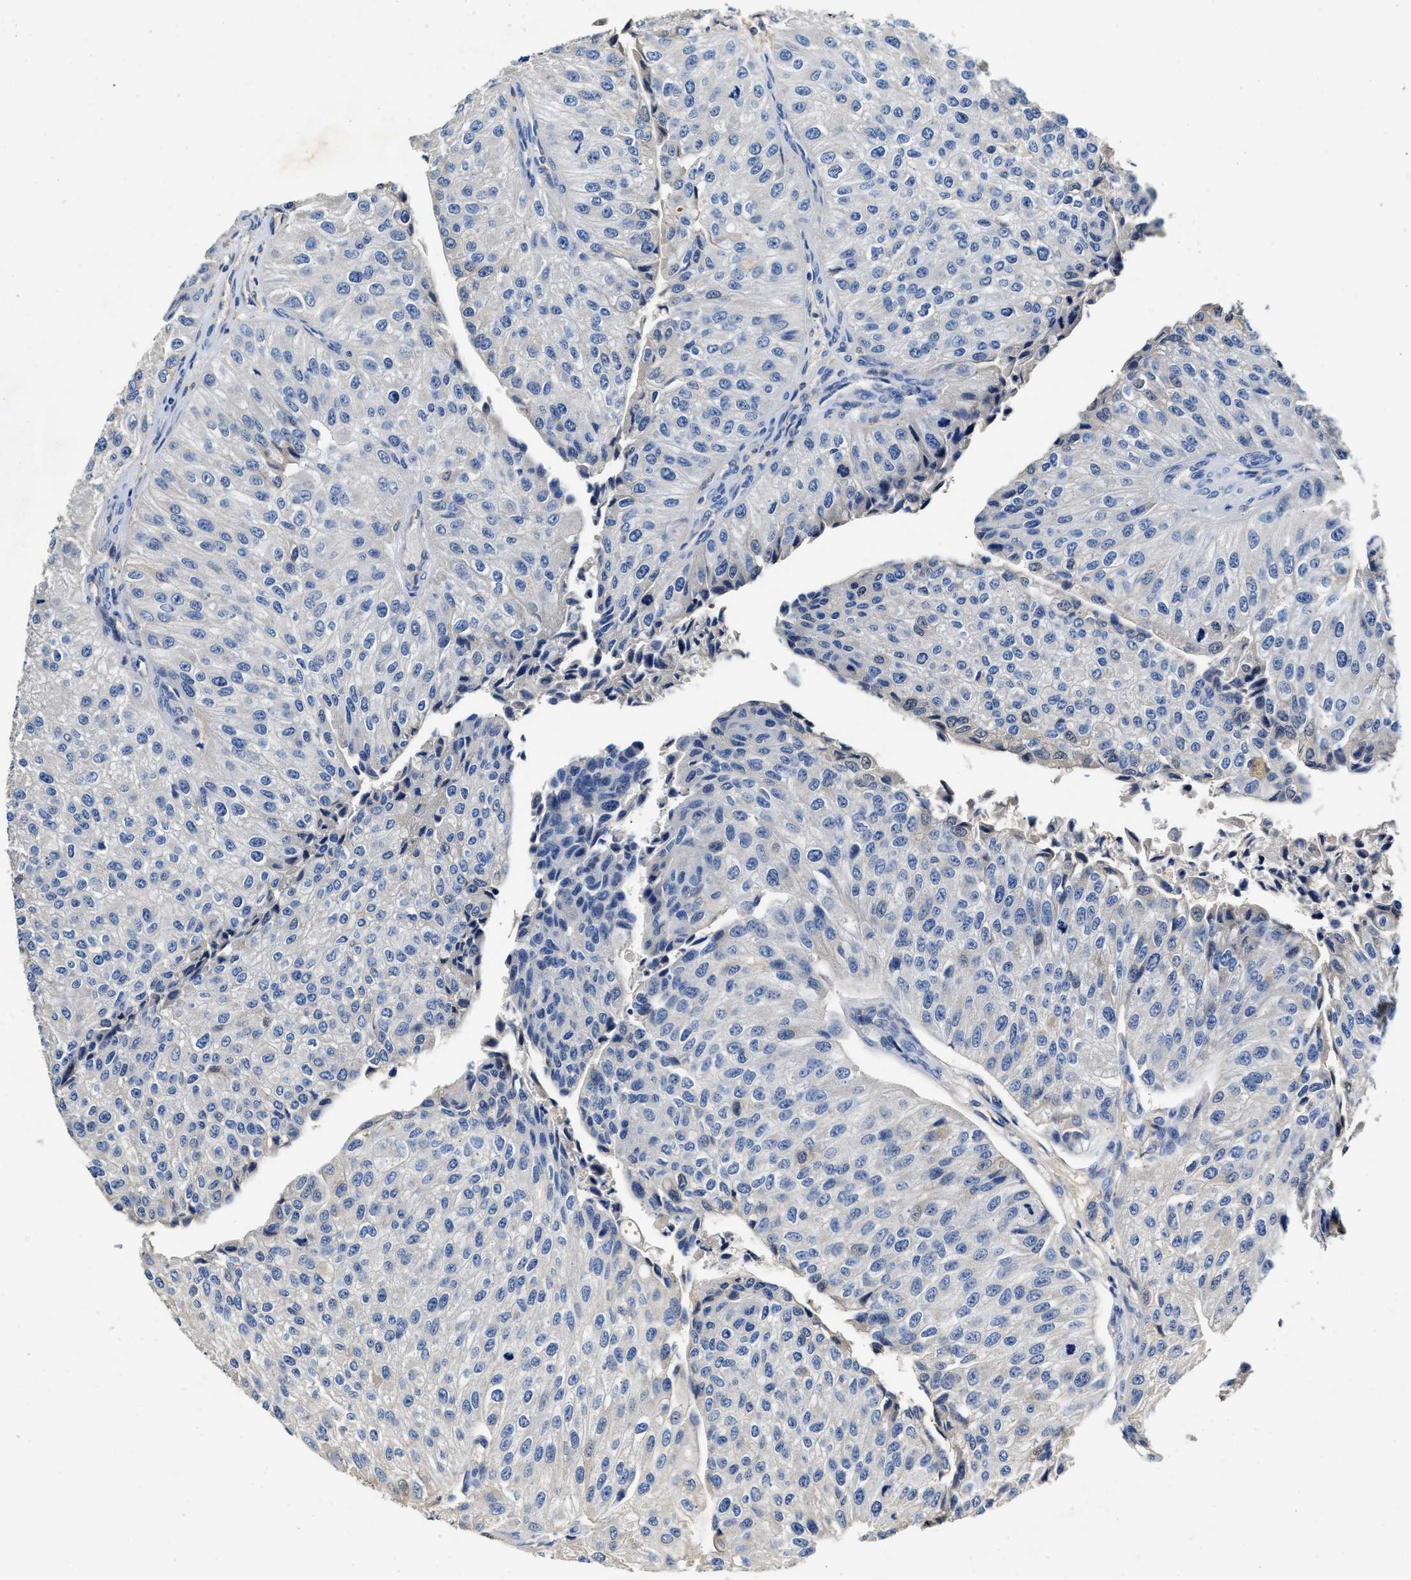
{"staining": {"intensity": "negative", "quantity": "none", "location": "none"}, "tissue": "urothelial cancer", "cell_type": "Tumor cells", "image_type": "cancer", "snomed": [{"axis": "morphology", "description": "Urothelial carcinoma, High grade"}, {"axis": "topography", "description": "Kidney"}, {"axis": "topography", "description": "Urinary bladder"}], "caption": "DAB (3,3'-diaminobenzidine) immunohistochemical staining of high-grade urothelial carcinoma exhibits no significant expression in tumor cells.", "gene": "SLCO2B1", "patient": {"sex": "male", "age": 77}}